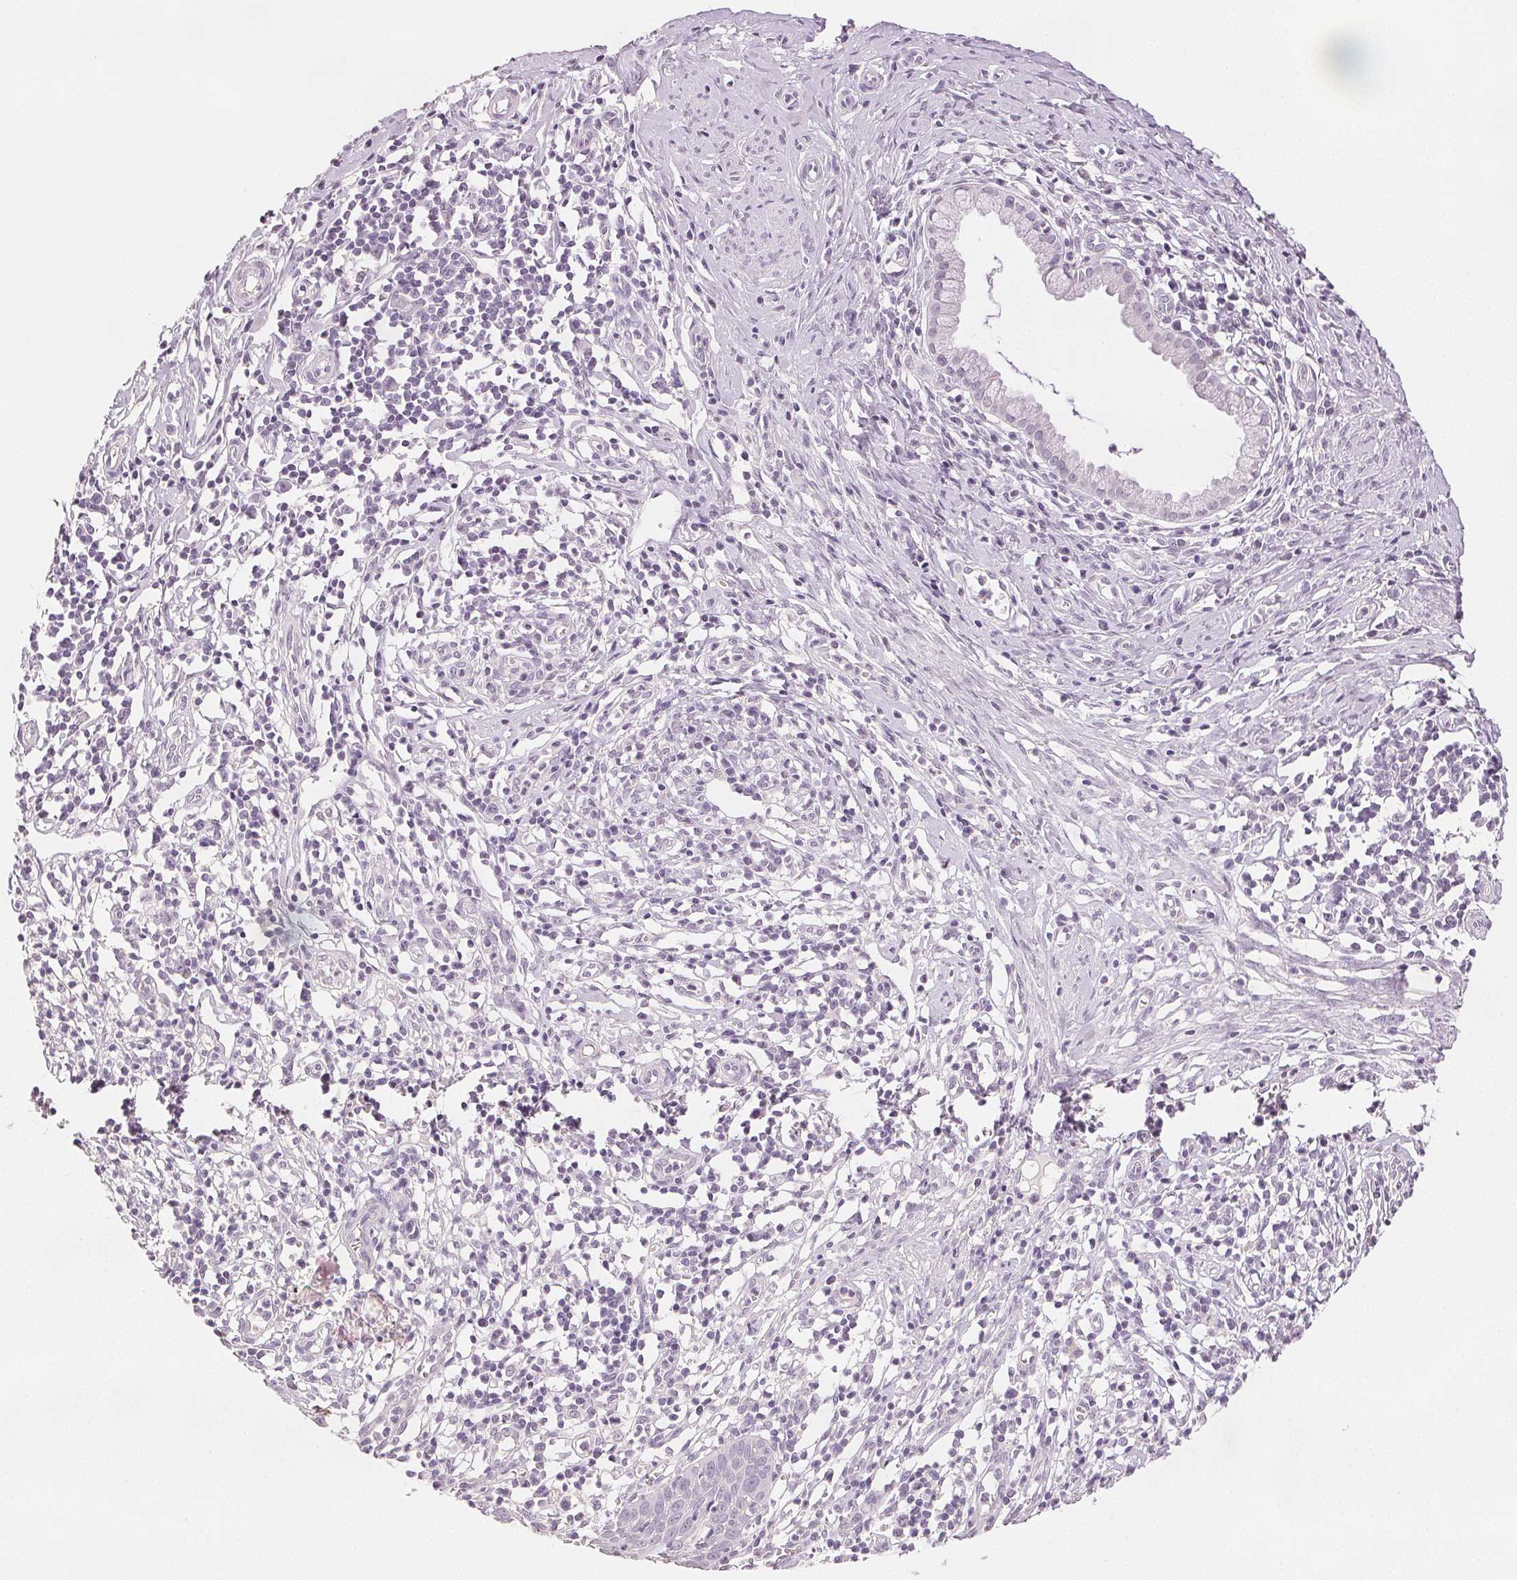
{"staining": {"intensity": "negative", "quantity": "none", "location": "none"}, "tissue": "cervical cancer", "cell_type": "Tumor cells", "image_type": "cancer", "snomed": [{"axis": "morphology", "description": "Squamous cell carcinoma, NOS"}, {"axis": "topography", "description": "Cervix"}], "caption": "Immunohistochemical staining of human cervical cancer reveals no significant expression in tumor cells. (Brightfield microscopy of DAB (3,3'-diaminobenzidine) immunohistochemistry at high magnification).", "gene": "SCGN", "patient": {"sex": "female", "age": 63}}